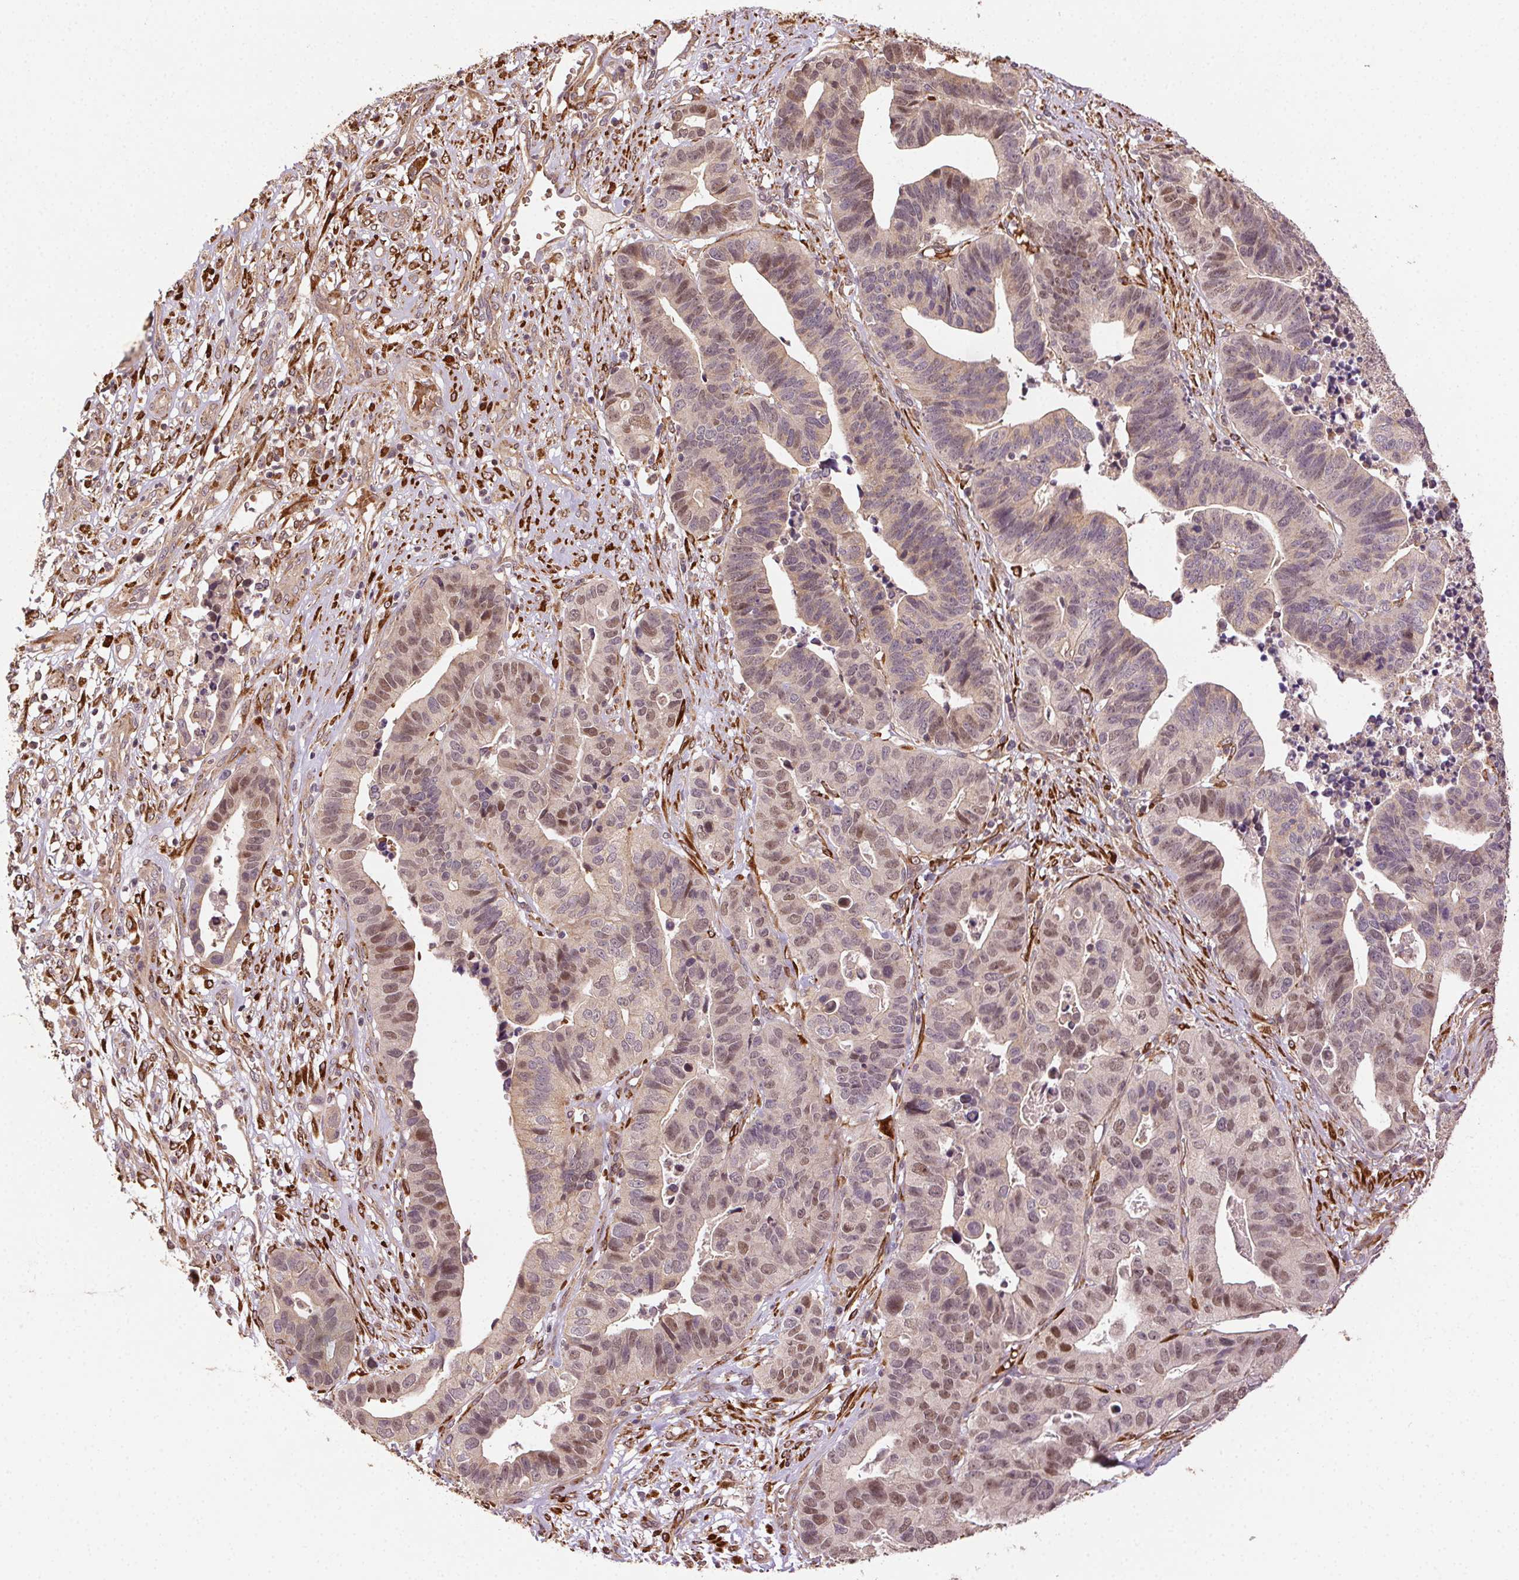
{"staining": {"intensity": "weak", "quantity": "25%-75%", "location": "nuclear"}, "tissue": "stomach cancer", "cell_type": "Tumor cells", "image_type": "cancer", "snomed": [{"axis": "morphology", "description": "Adenocarcinoma, NOS"}, {"axis": "topography", "description": "Stomach, upper"}], "caption": "Weak nuclear staining for a protein is appreciated in approximately 25%-75% of tumor cells of adenocarcinoma (stomach) using immunohistochemistry.", "gene": "KLHL15", "patient": {"sex": "female", "age": 67}}